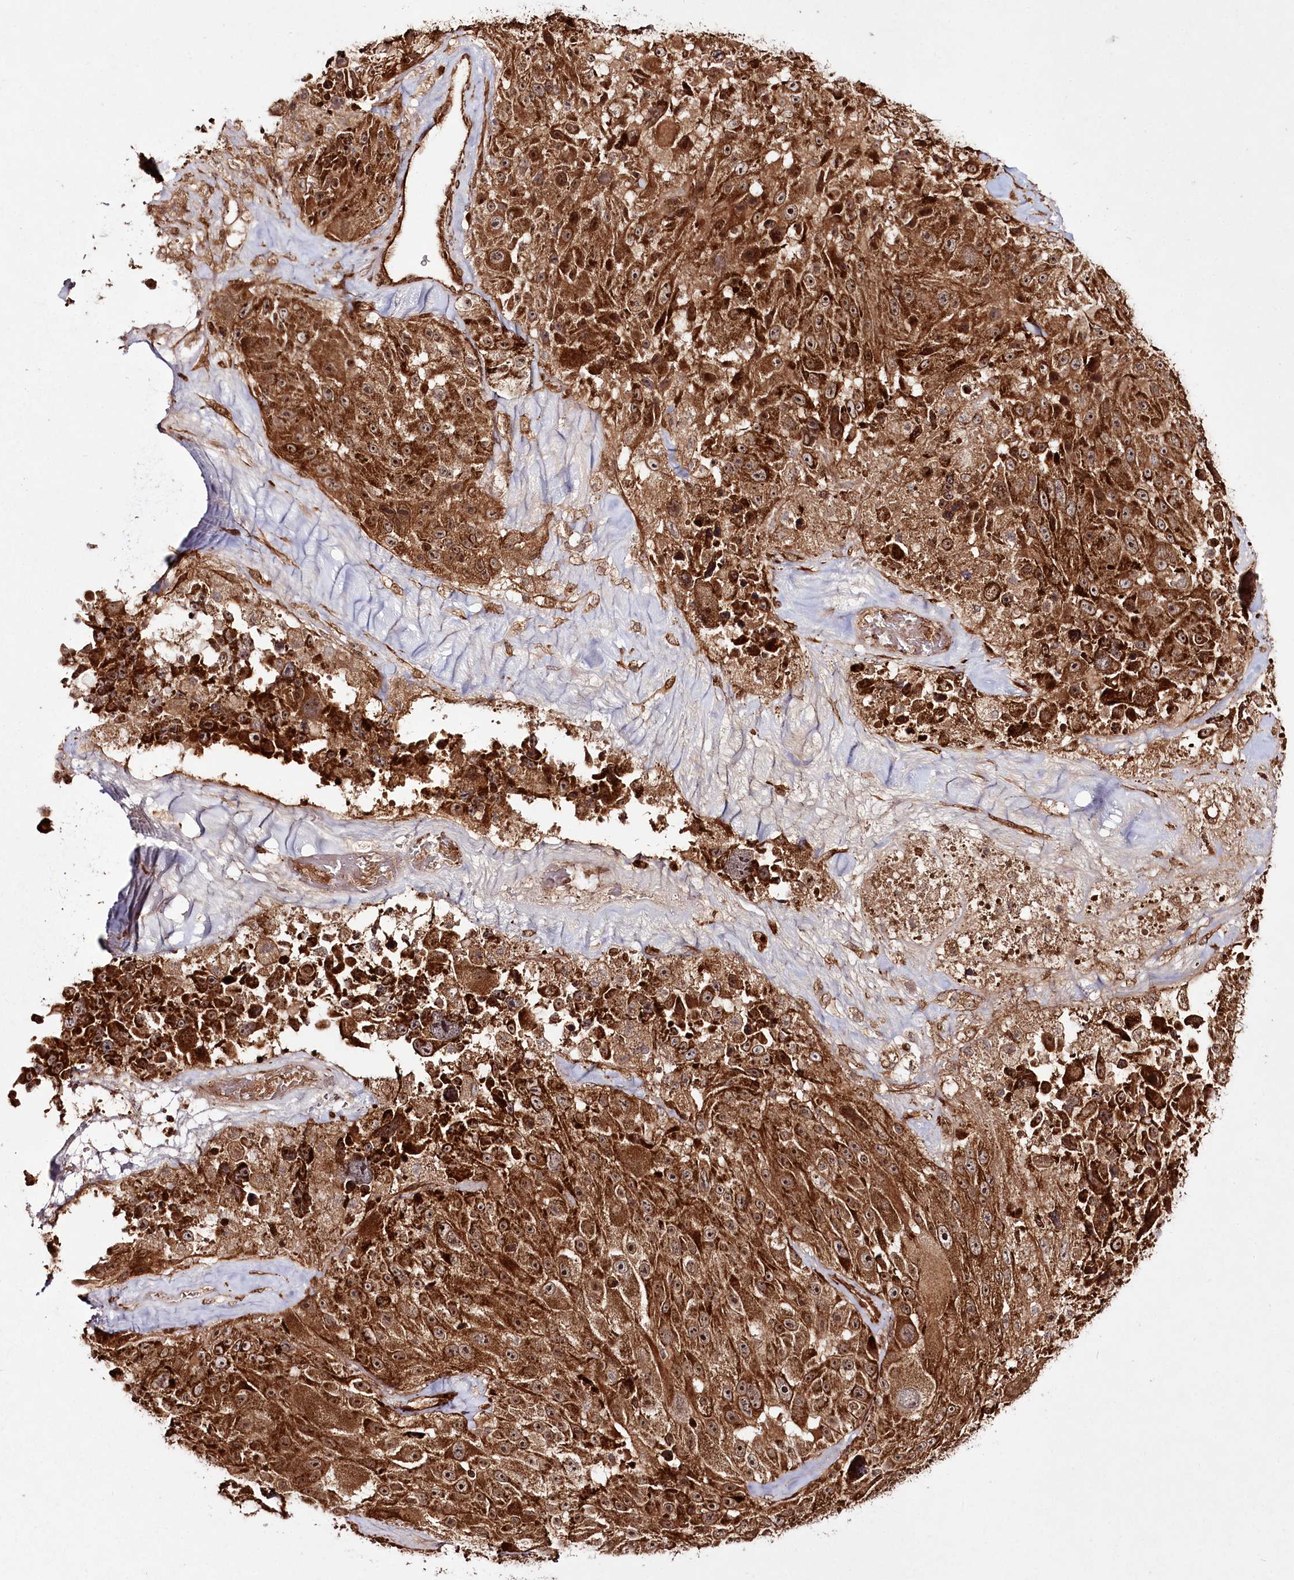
{"staining": {"intensity": "strong", "quantity": ">75%", "location": "cytoplasmic/membranous"}, "tissue": "melanoma", "cell_type": "Tumor cells", "image_type": "cancer", "snomed": [{"axis": "morphology", "description": "Malignant melanoma, Metastatic site"}, {"axis": "topography", "description": "Lymph node"}], "caption": "IHC micrograph of neoplastic tissue: malignant melanoma (metastatic site) stained using immunohistochemistry exhibits high levels of strong protein expression localized specifically in the cytoplasmic/membranous of tumor cells, appearing as a cytoplasmic/membranous brown color.", "gene": "REXO2", "patient": {"sex": "male", "age": 62}}